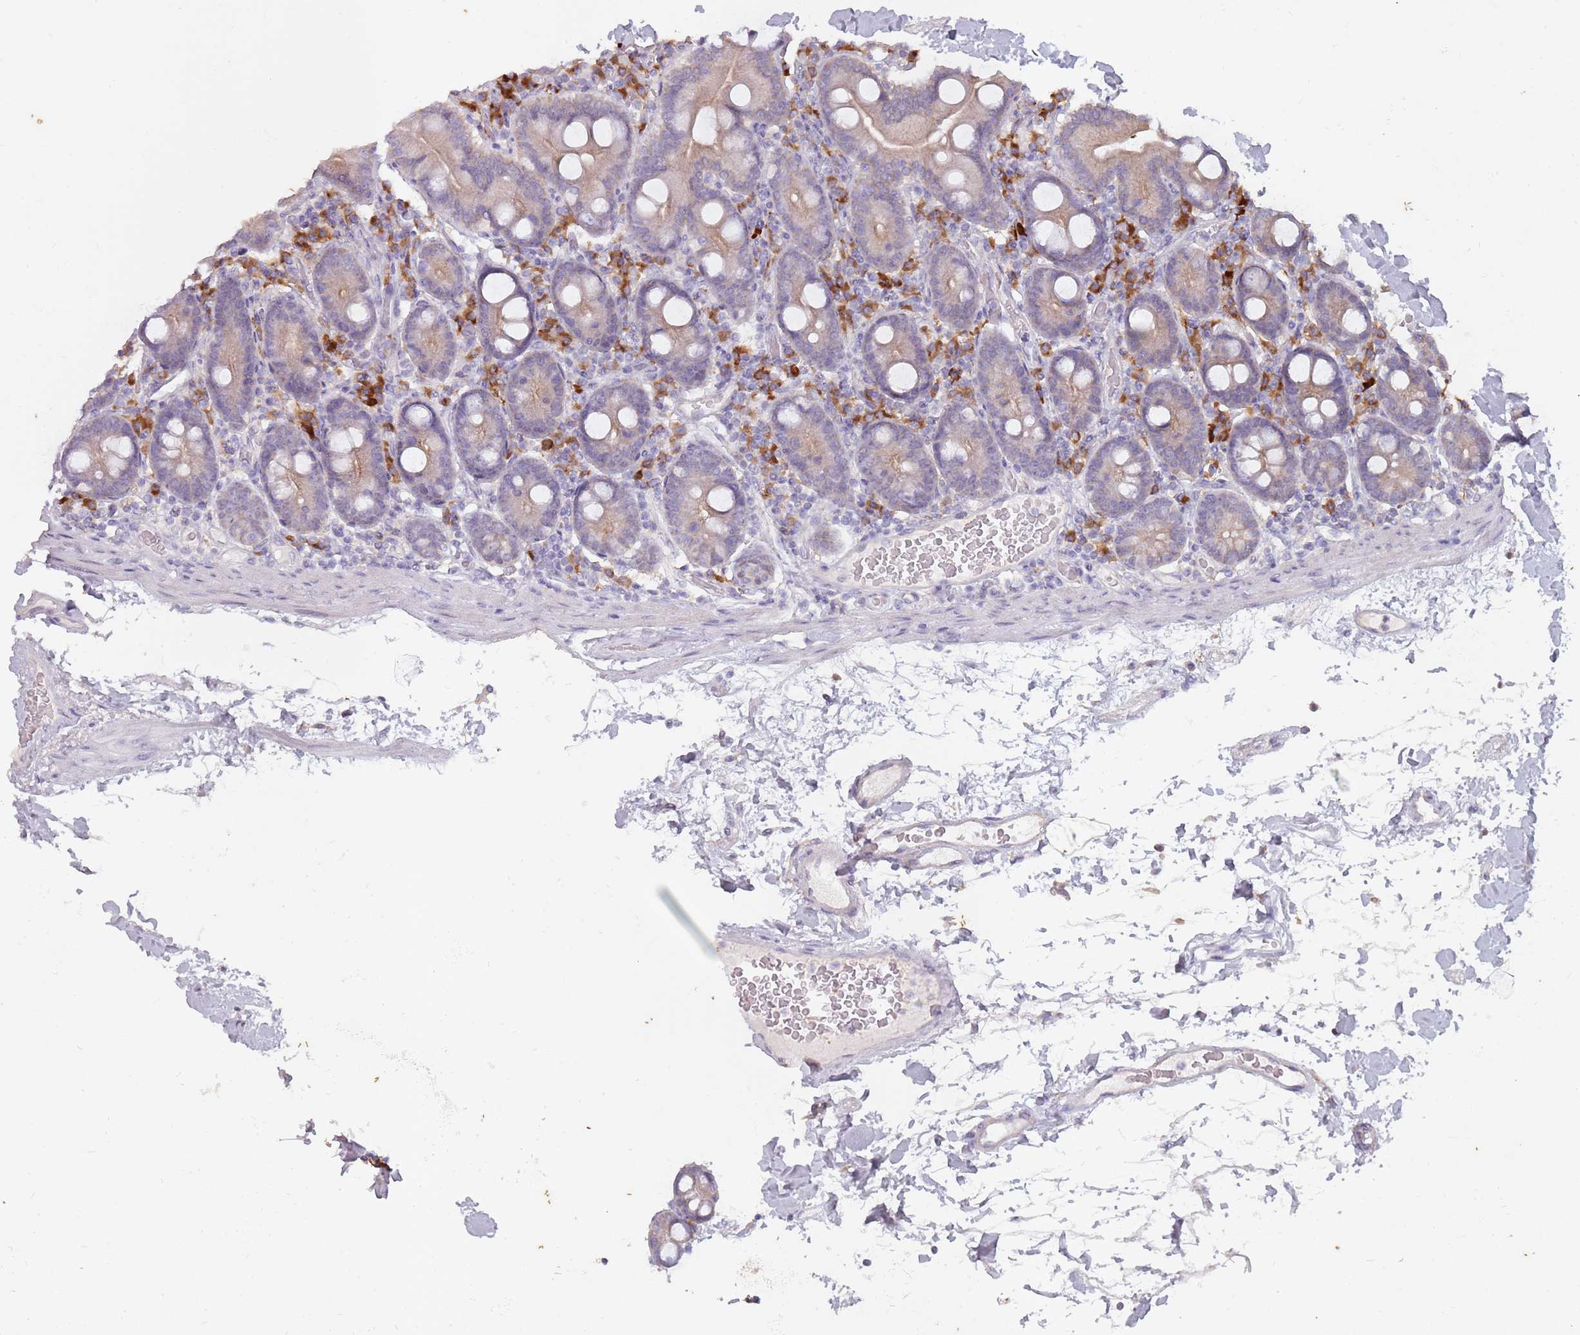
{"staining": {"intensity": "weak", "quantity": "25%-75%", "location": "cytoplasmic/membranous"}, "tissue": "duodenum", "cell_type": "Glandular cells", "image_type": "normal", "snomed": [{"axis": "morphology", "description": "Normal tissue, NOS"}, {"axis": "topography", "description": "Duodenum"}], "caption": "Immunohistochemical staining of benign human duodenum displays low levels of weak cytoplasmic/membranous staining in about 25%-75% of glandular cells.", "gene": "STYK1", "patient": {"sex": "male", "age": 55}}